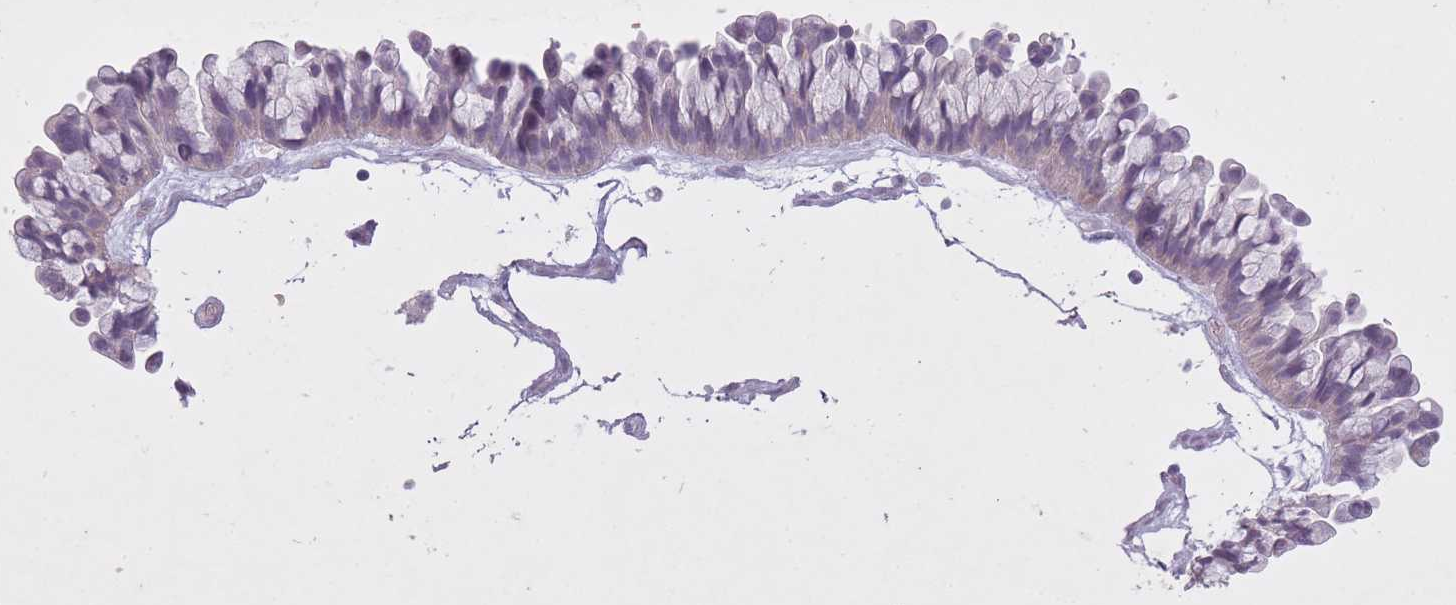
{"staining": {"intensity": "negative", "quantity": "none", "location": "none"}, "tissue": "ovarian cancer", "cell_type": "Tumor cells", "image_type": "cancer", "snomed": [{"axis": "morphology", "description": "Cystadenocarcinoma, serous, NOS"}, {"axis": "topography", "description": "Ovary"}], "caption": "Ovarian serous cystadenocarcinoma was stained to show a protein in brown. There is no significant positivity in tumor cells. (DAB (3,3'-diaminobenzidine) immunohistochemistry visualized using brightfield microscopy, high magnification).", "gene": "FAM43B", "patient": {"sex": "female", "age": 56}}